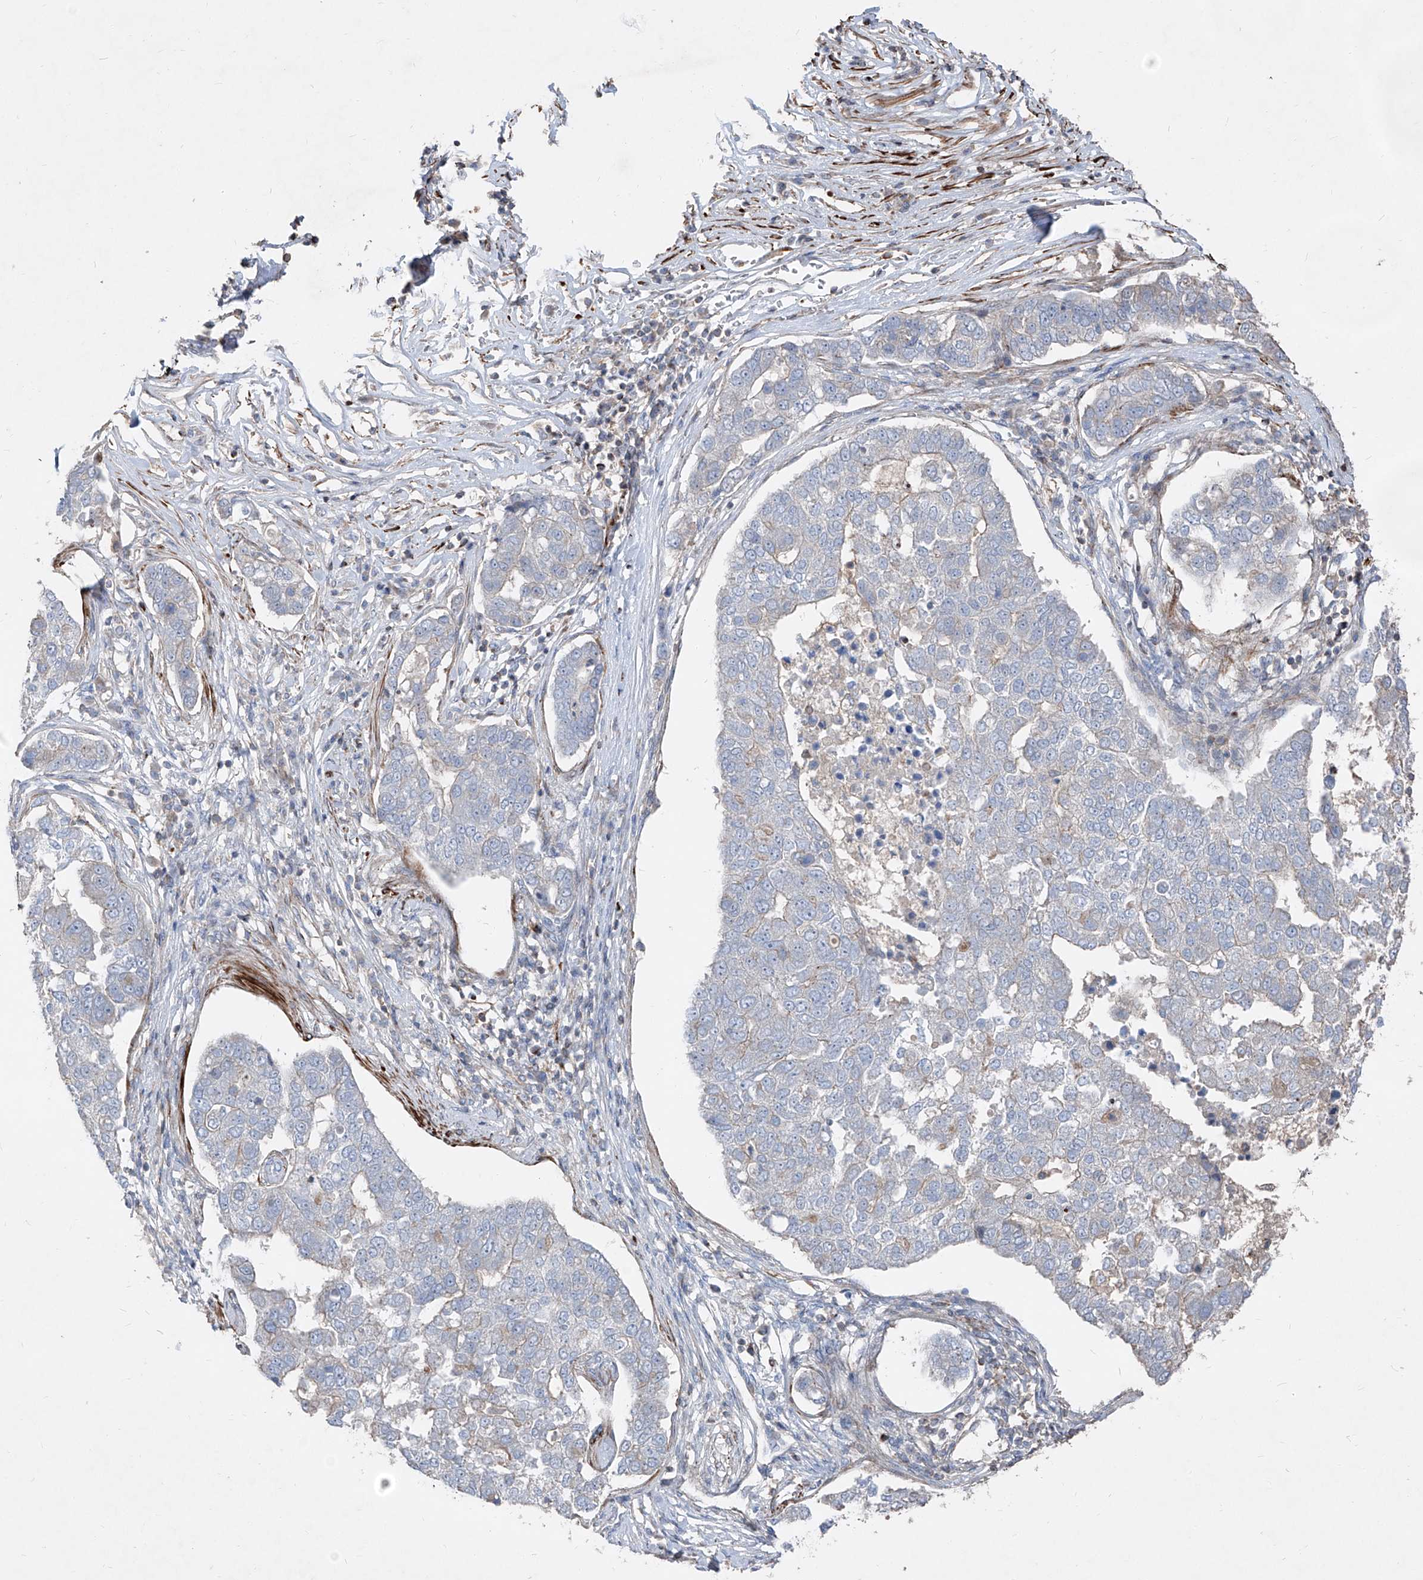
{"staining": {"intensity": "negative", "quantity": "none", "location": "none"}, "tissue": "pancreatic cancer", "cell_type": "Tumor cells", "image_type": "cancer", "snomed": [{"axis": "morphology", "description": "Adenocarcinoma, NOS"}, {"axis": "topography", "description": "Pancreas"}], "caption": "Image shows no protein expression in tumor cells of pancreatic cancer tissue.", "gene": "UFD1", "patient": {"sex": "female", "age": 61}}